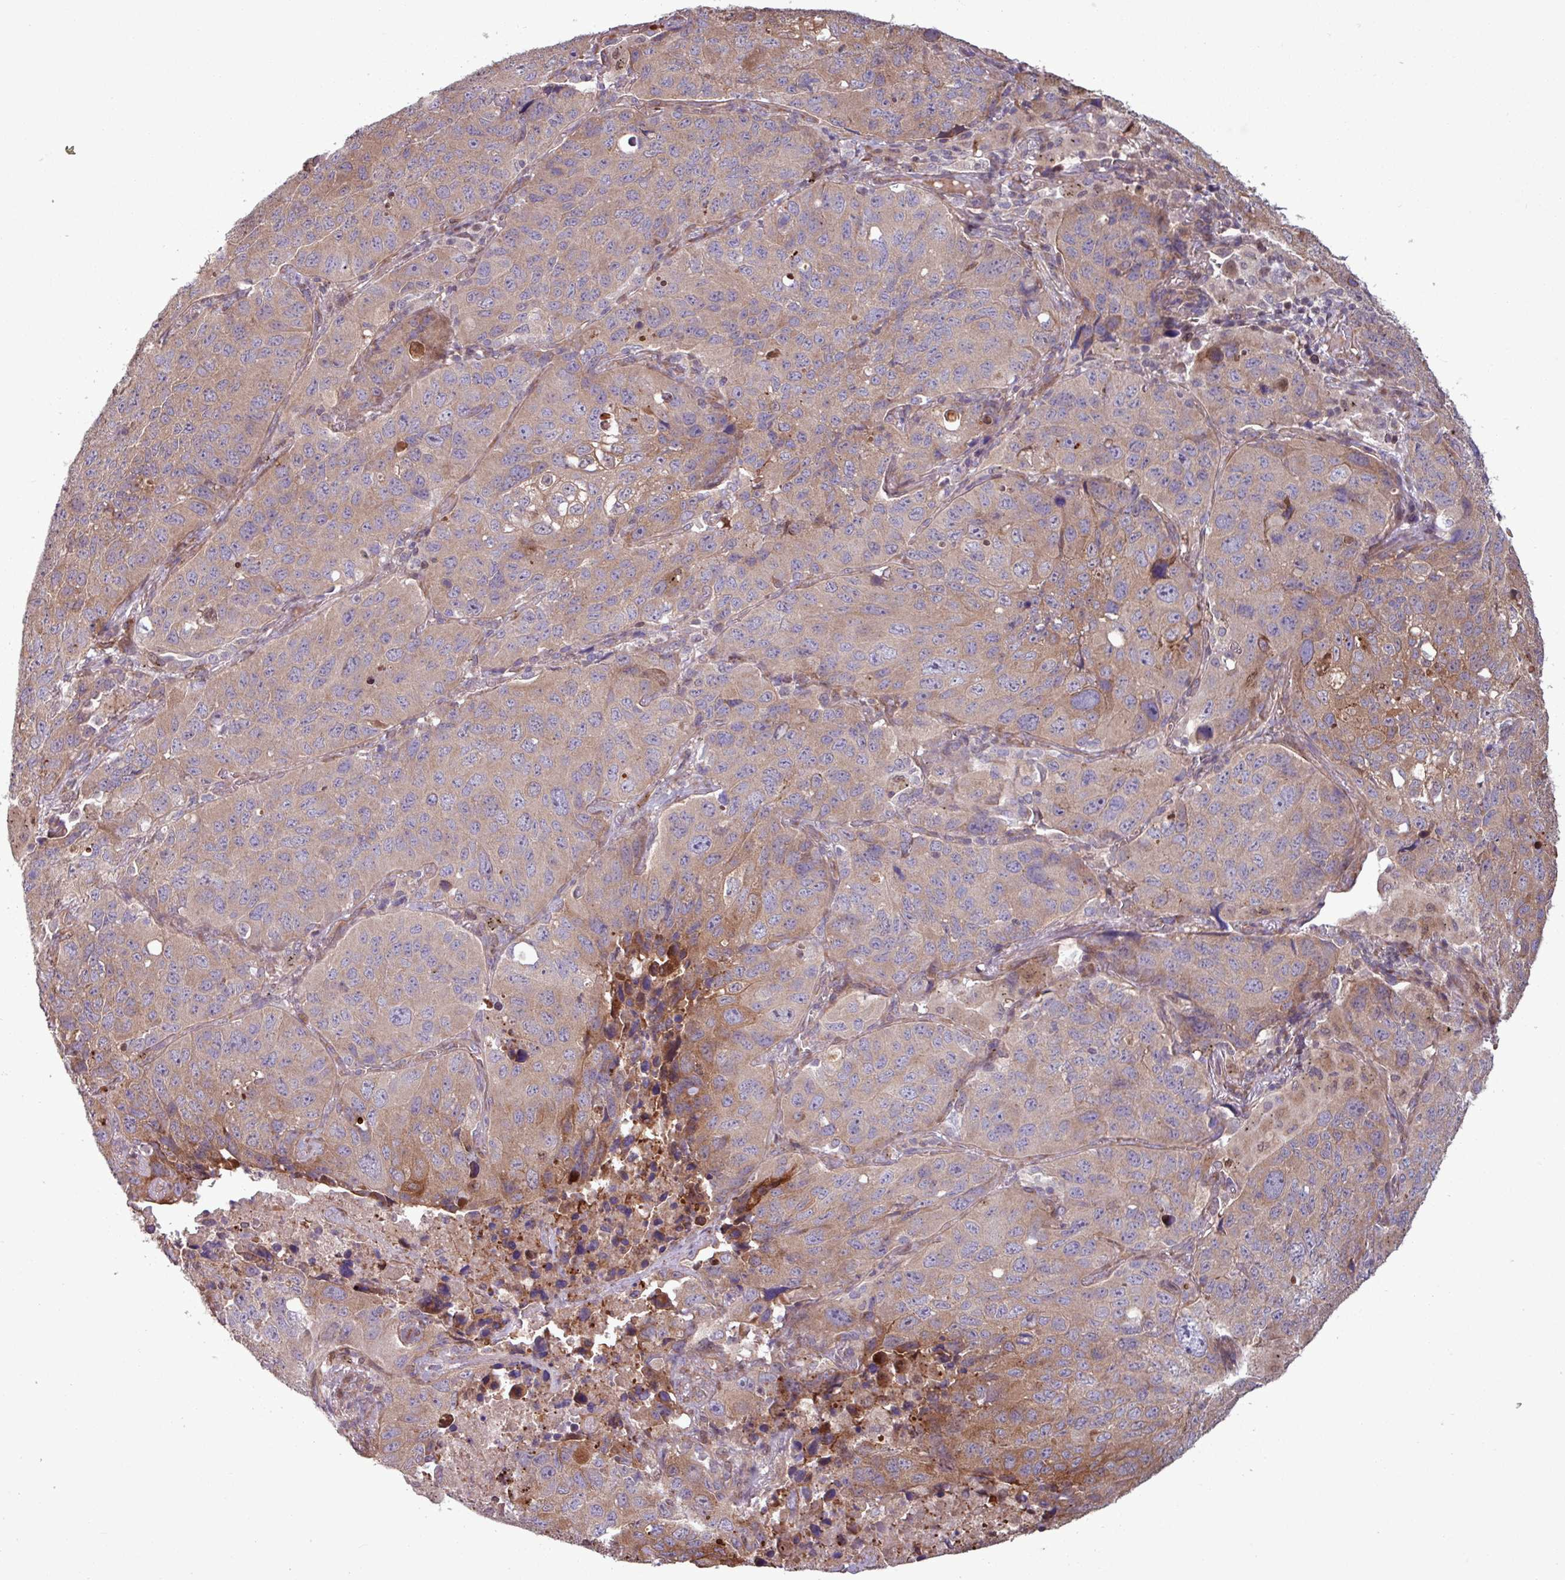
{"staining": {"intensity": "moderate", "quantity": "25%-75%", "location": "cytoplasmic/membranous"}, "tissue": "lung cancer", "cell_type": "Tumor cells", "image_type": "cancer", "snomed": [{"axis": "morphology", "description": "Squamous cell carcinoma, NOS"}, {"axis": "topography", "description": "Lung"}], "caption": "Tumor cells demonstrate medium levels of moderate cytoplasmic/membranous positivity in about 25%-75% of cells in lung cancer (squamous cell carcinoma).", "gene": "PDPR", "patient": {"sex": "male", "age": 60}}